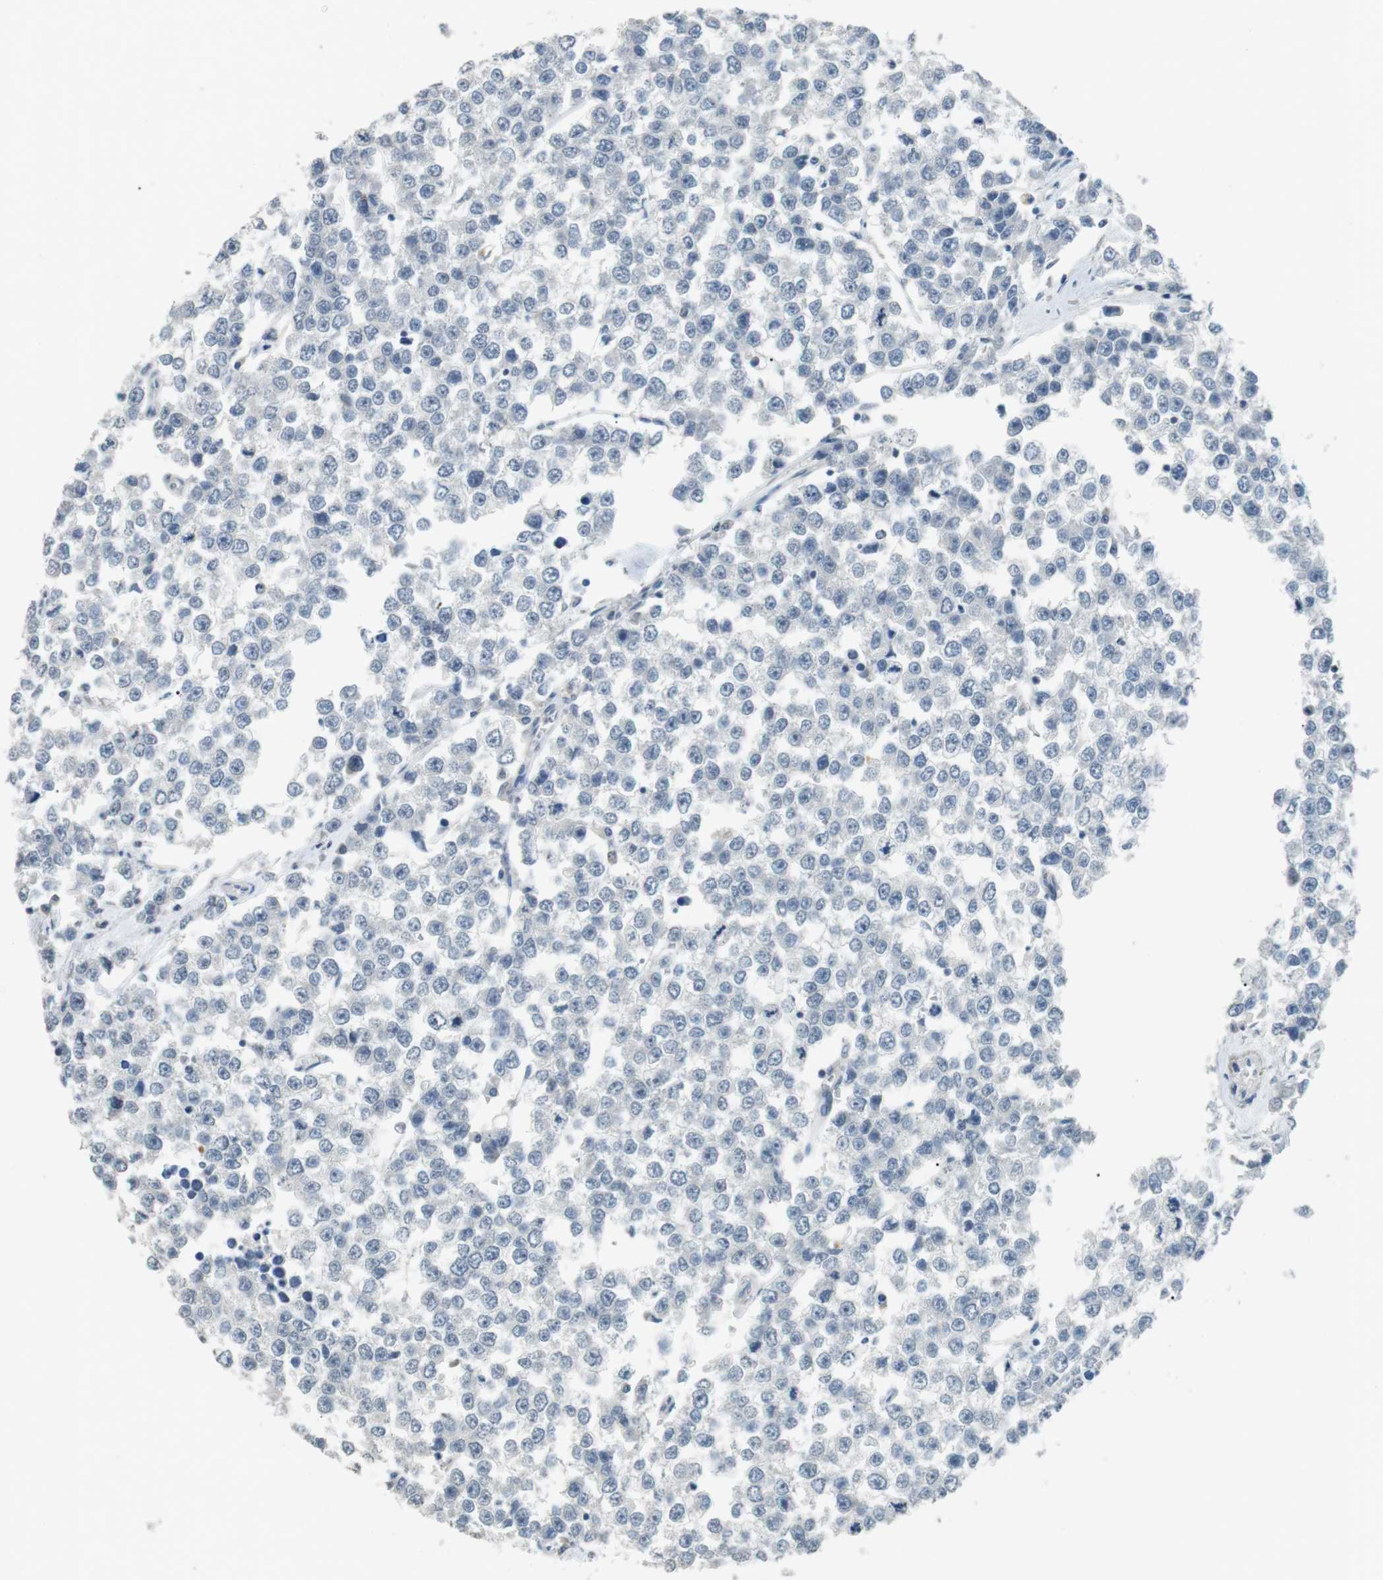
{"staining": {"intensity": "negative", "quantity": "none", "location": "none"}, "tissue": "testis cancer", "cell_type": "Tumor cells", "image_type": "cancer", "snomed": [{"axis": "morphology", "description": "Seminoma, NOS"}, {"axis": "morphology", "description": "Carcinoma, Embryonal, NOS"}, {"axis": "topography", "description": "Testis"}], "caption": "Immunohistochemistry (IHC) histopathology image of human testis seminoma stained for a protein (brown), which reveals no positivity in tumor cells. (DAB IHC visualized using brightfield microscopy, high magnification).", "gene": "GZMM", "patient": {"sex": "male", "age": 52}}